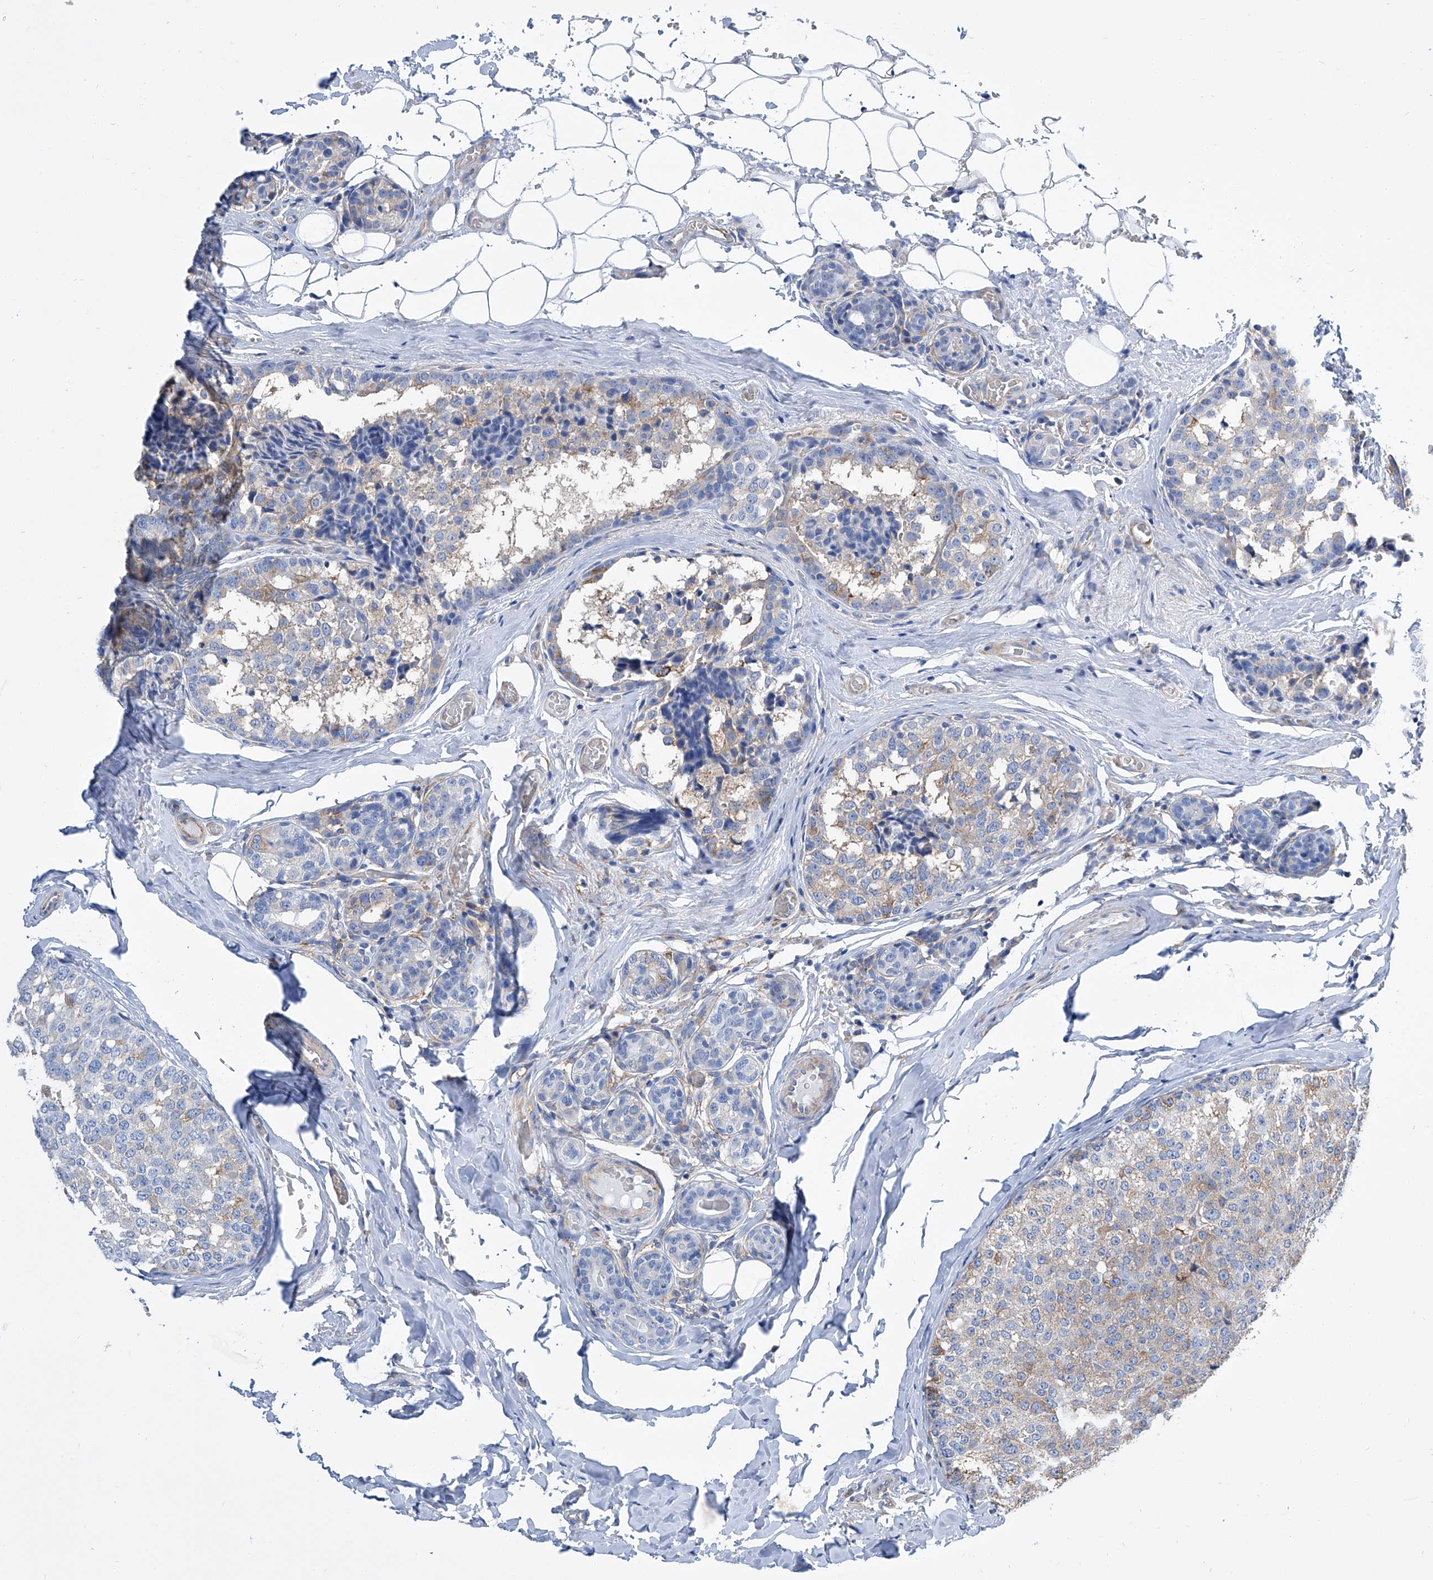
{"staining": {"intensity": "weak", "quantity": "25%-75%", "location": "cytoplasmic/membranous"}, "tissue": "breast cancer", "cell_type": "Tumor cells", "image_type": "cancer", "snomed": [{"axis": "morphology", "description": "Normal tissue, NOS"}, {"axis": "morphology", "description": "Duct carcinoma"}, {"axis": "topography", "description": "Breast"}], "caption": "Human breast cancer stained with a protein marker demonstrates weak staining in tumor cells.", "gene": "GPT", "patient": {"sex": "female", "age": 43}}